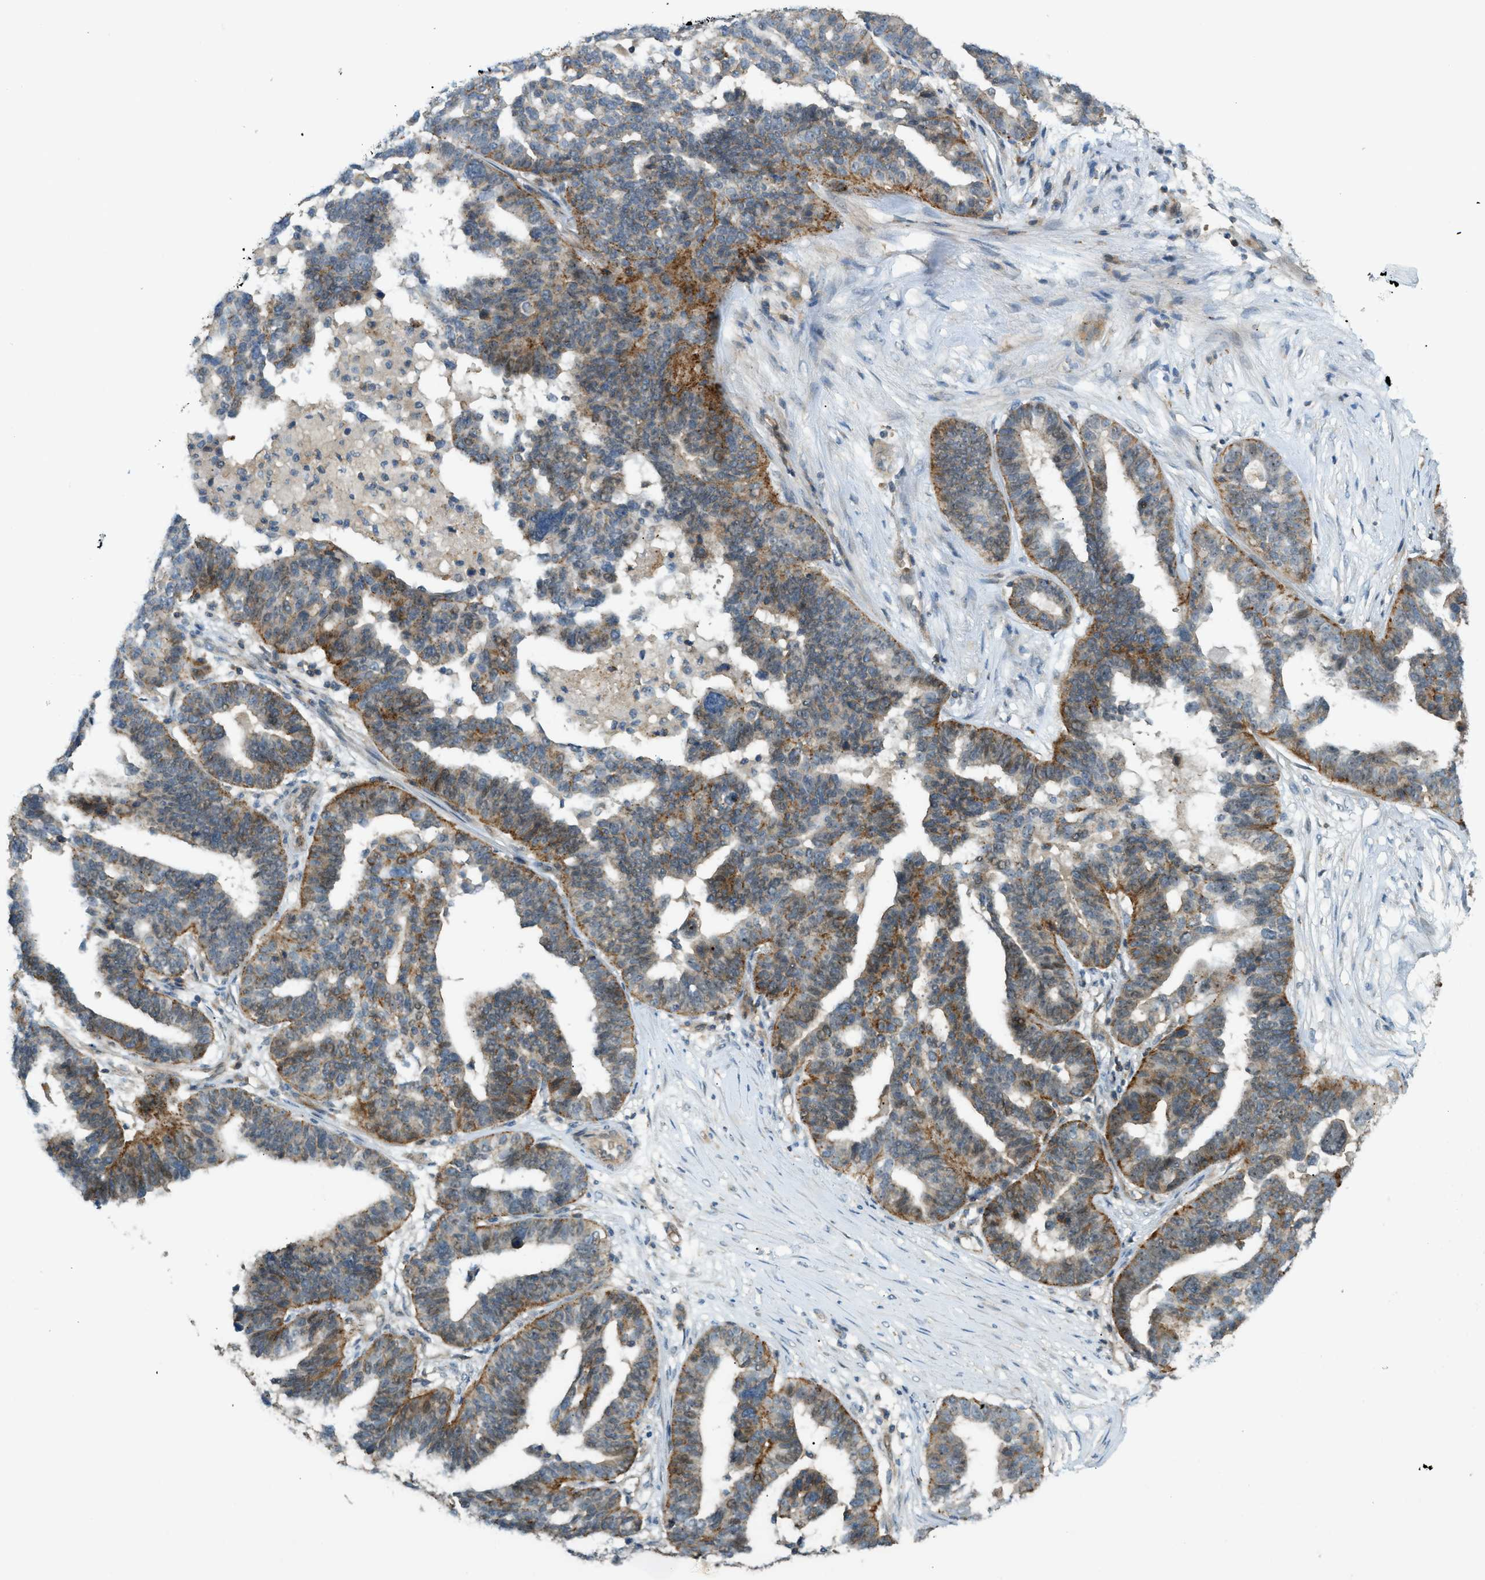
{"staining": {"intensity": "strong", "quantity": "25%-75%", "location": "cytoplasmic/membranous"}, "tissue": "ovarian cancer", "cell_type": "Tumor cells", "image_type": "cancer", "snomed": [{"axis": "morphology", "description": "Cystadenocarcinoma, serous, NOS"}, {"axis": "topography", "description": "Ovary"}], "caption": "A high-resolution histopathology image shows IHC staining of ovarian serous cystadenocarcinoma, which exhibits strong cytoplasmic/membranous expression in approximately 25%-75% of tumor cells.", "gene": "GRK6", "patient": {"sex": "female", "age": 59}}